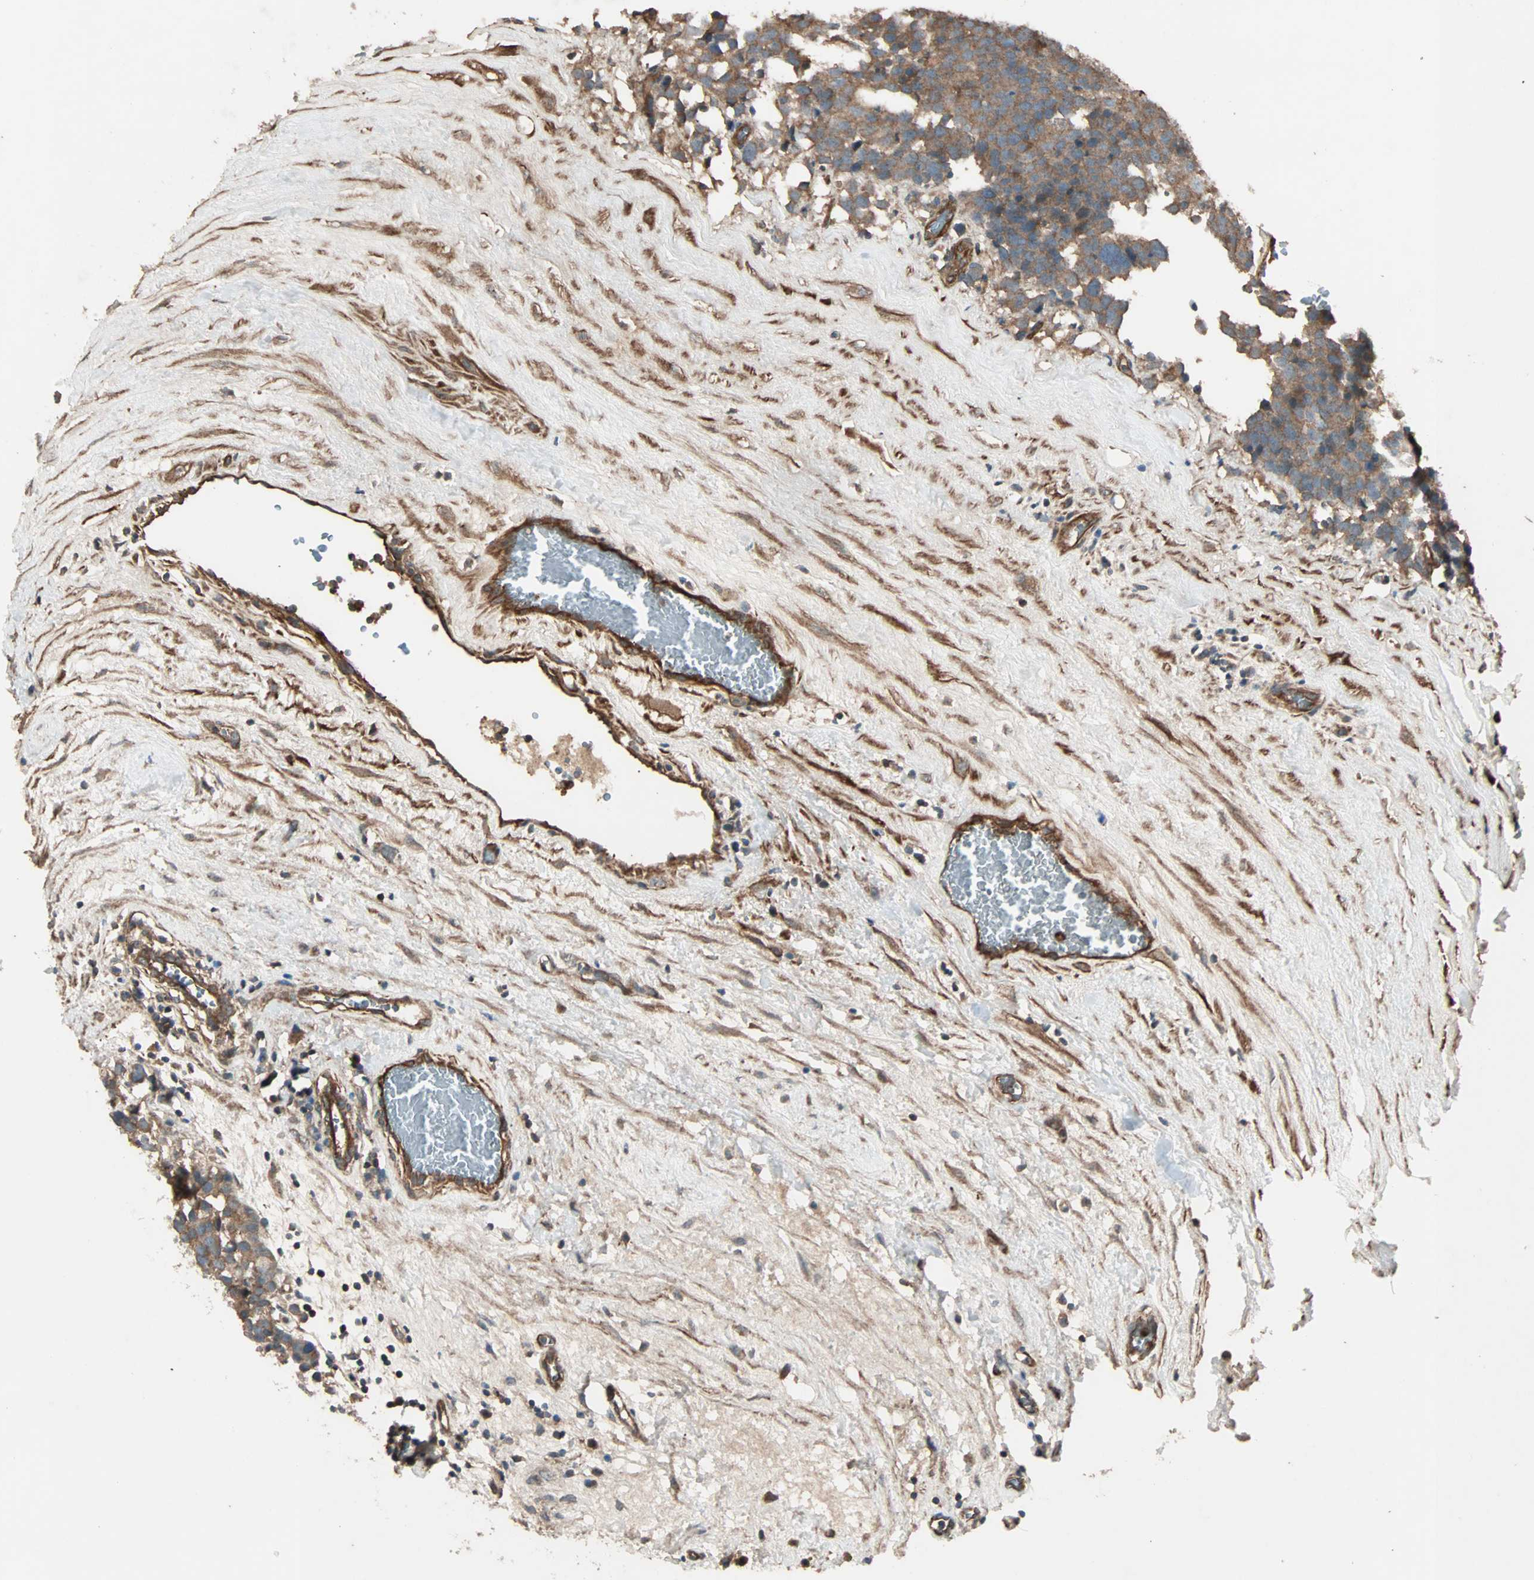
{"staining": {"intensity": "moderate", "quantity": ">75%", "location": "cytoplasmic/membranous"}, "tissue": "testis cancer", "cell_type": "Tumor cells", "image_type": "cancer", "snomed": [{"axis": "morphology", "description": "Seminoma, NOS"}, {"axis": "topography", "description": "Testis"}], "caption": "Moderate cytoplasmic/membranous staining is seen in approximately >75% of tumor cells in testis cancer (seminoma).", "gene": "GCK", "patient": {"sex": "male", "age": 71}}